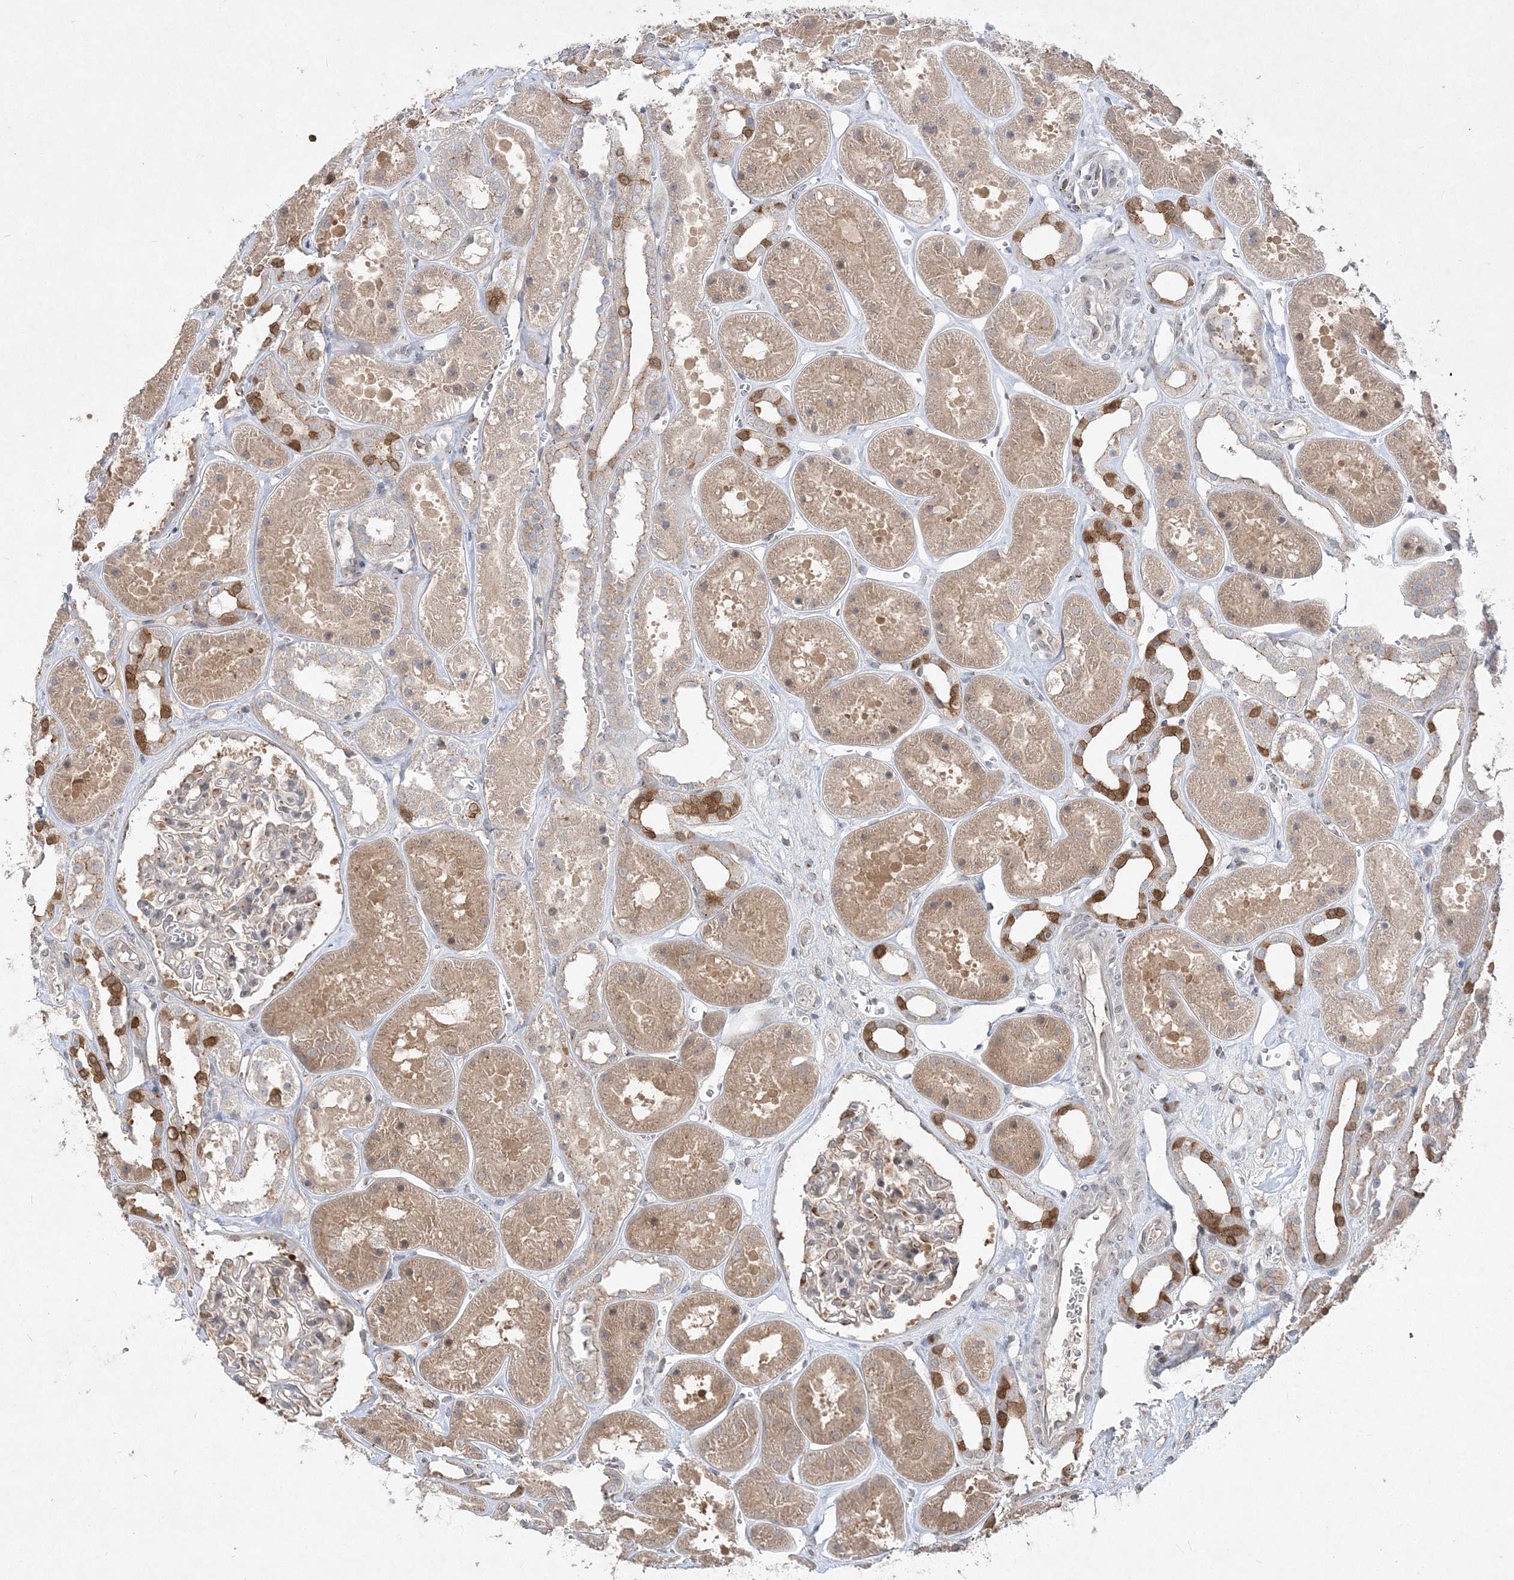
{"staining": {"intensity": "weak", "quantity": "<25%", "location": "cytoplasmic/membranous"}, "tissue": "kidney", "cell_type": "Cells in glomeruli", "image_type": "normal", "snomed": [{"axis": "morphology", "description": "Normal tissue, NOS"}, {"axis": "topography", "description": "Kidney"}], "caption": "Protein analysis of benign kidney shows no significant staining in cells in glomeruli.", "gene": "CLNK", "patient": {"sex": "female", "age": 41}}